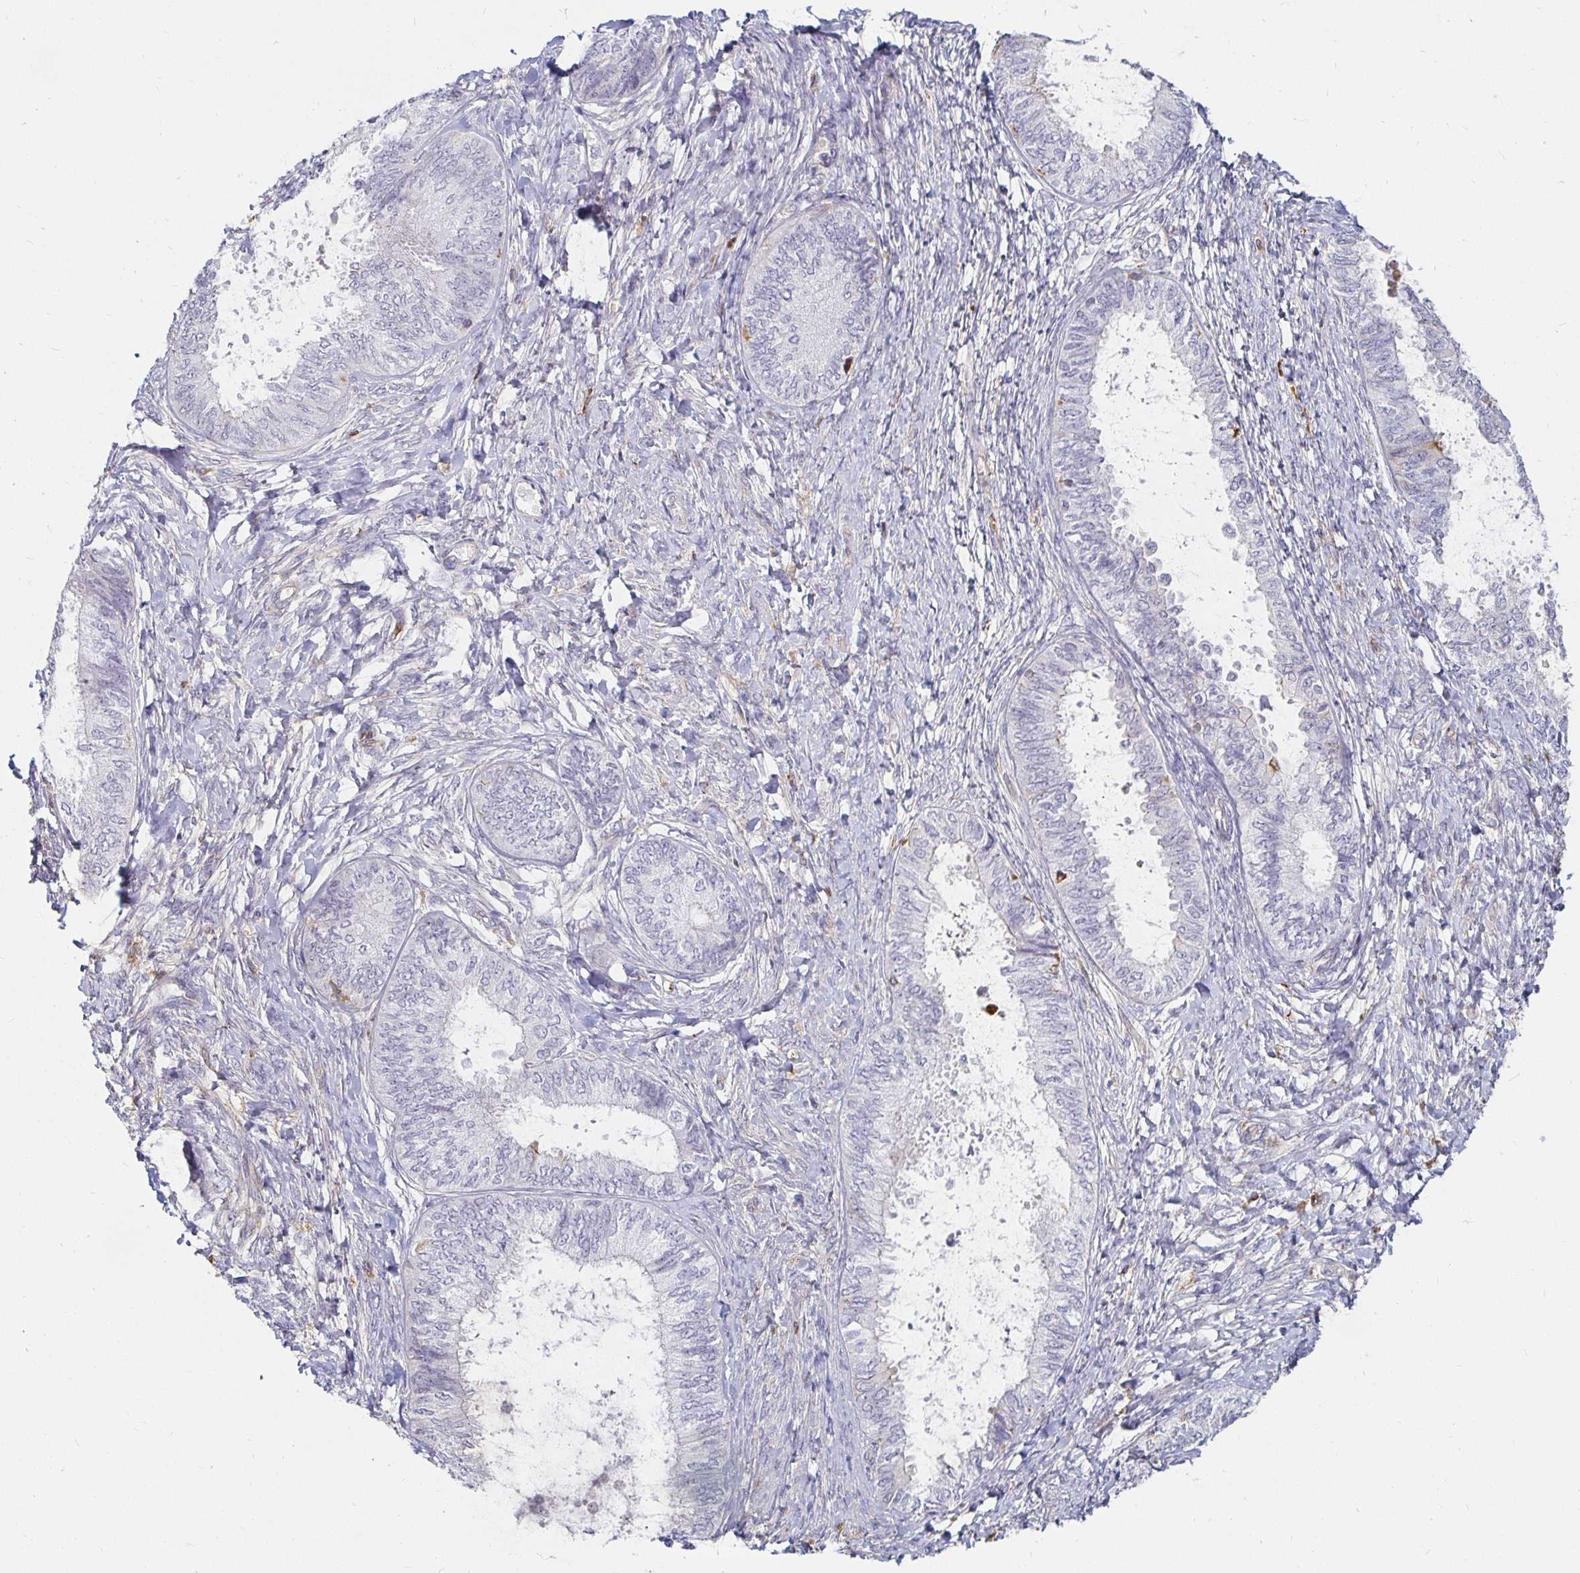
{"staining": {"intensity": "negative", "quantity": "none", "location": "none"}, "tissue": "ovarian cancer", "cell_type": "Tumor cells", "image_type": "cancer", "snomed": [{"axis": "morphology", "description": "Carcinoma, endometroid"}, {"axis": "topography", "description": "Ovary"}], "caption": "An IHC image of ovarian endometroid carcinoma is shown. There is no staining in tumor cells of ovarian endometroid carcinoma.", "gene": "CCDC85A", "patient": {"sex": "female", "age": 70}}